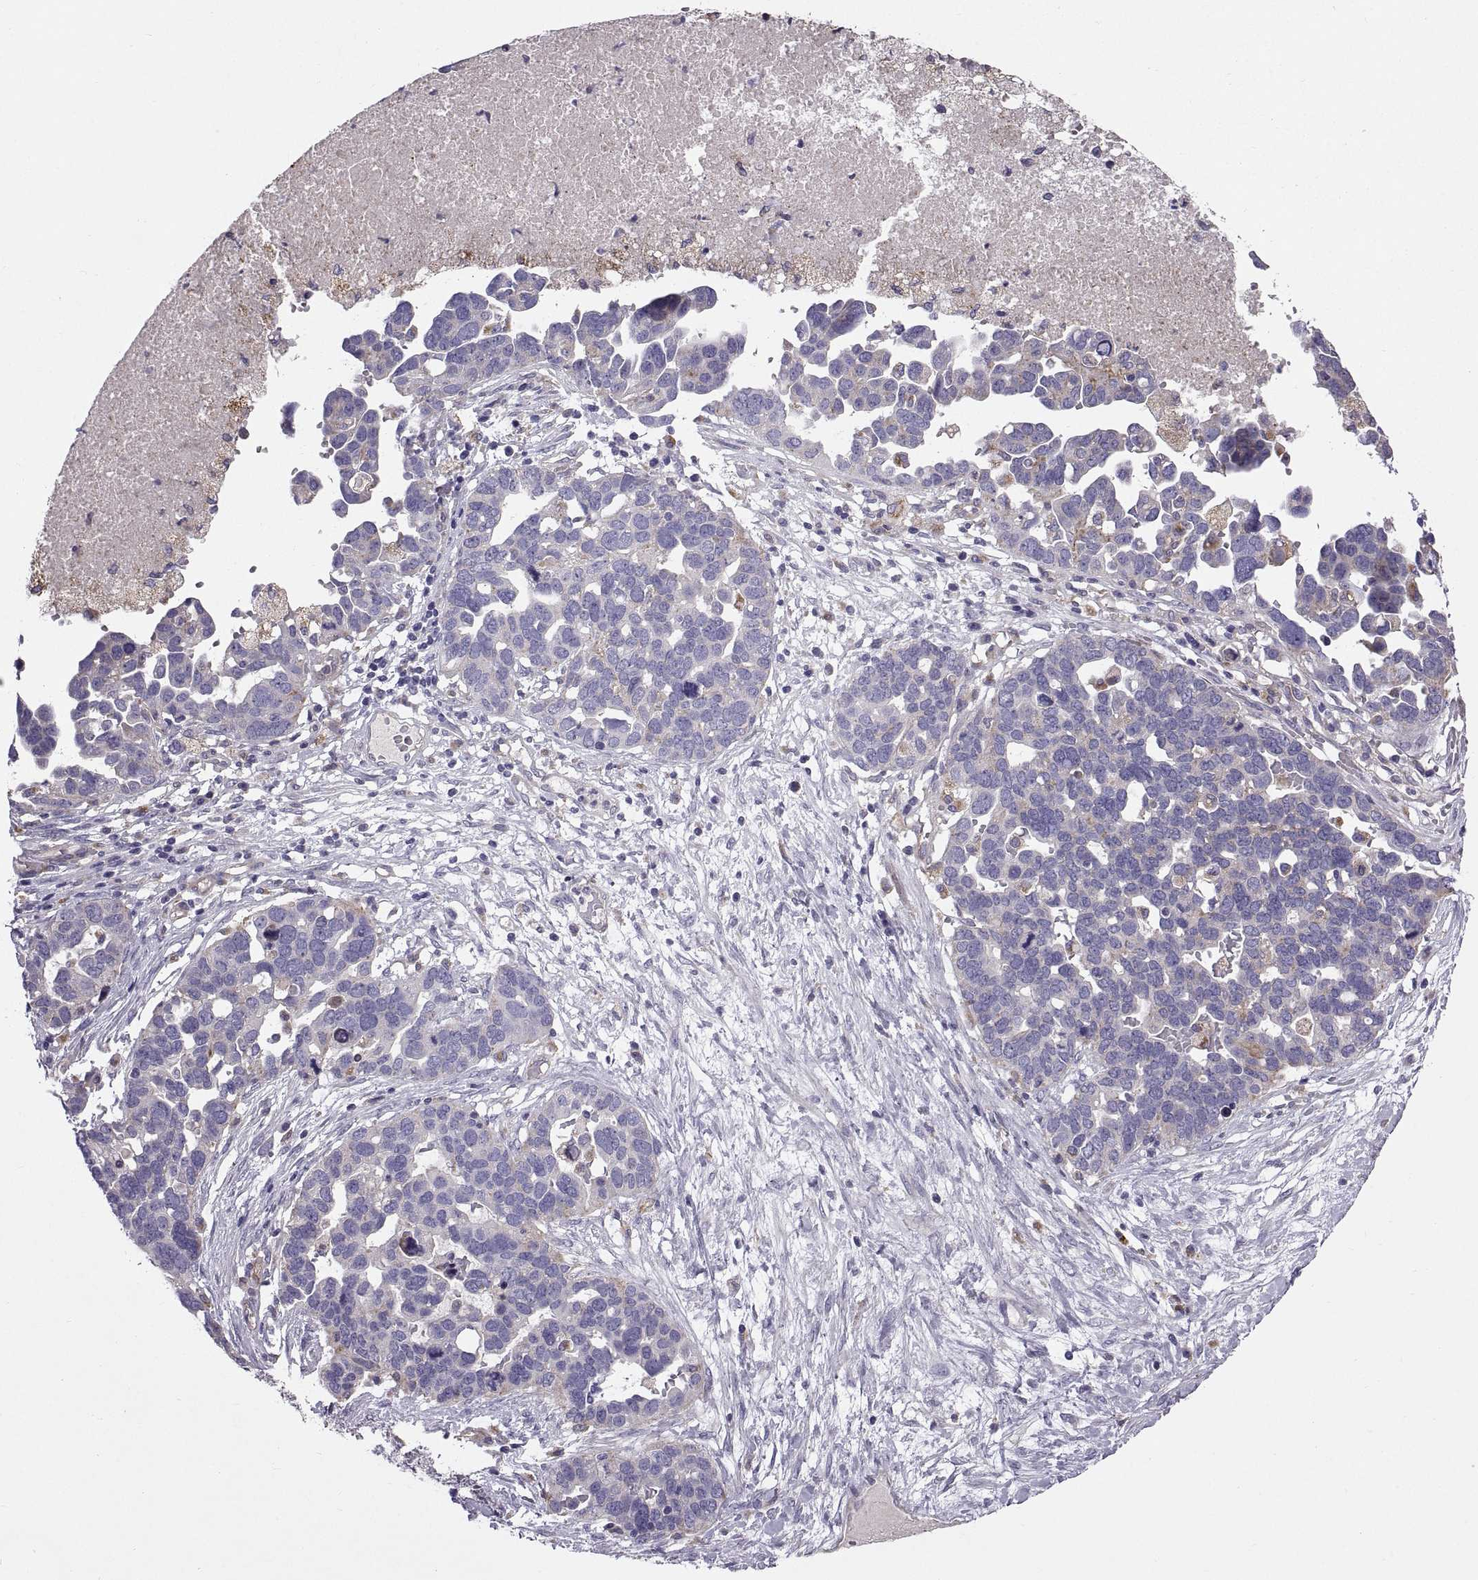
{"staining": {"intensity": "negative", "quantity": "none", "location": "none"}, "tissue": "ovarian cancer", "cell_type": "Tumor cells", "image_type": "cancer", "snomed": [{"axis": "morphology", "description": "Cystadenocarcinoma, serous, NOS"}, {"axis": "topography", "description": "Ovary"}], "caption": "Immunohistochemistry photomicrograph of ovarian serous cystadenocarcinoma stained for a protein (brown), which displays no expression in tumor cells. (IHC, brightfield microscopy, high magnification).", "gene": "ARSL", "patient": {"sex": "female", "age": 54}}